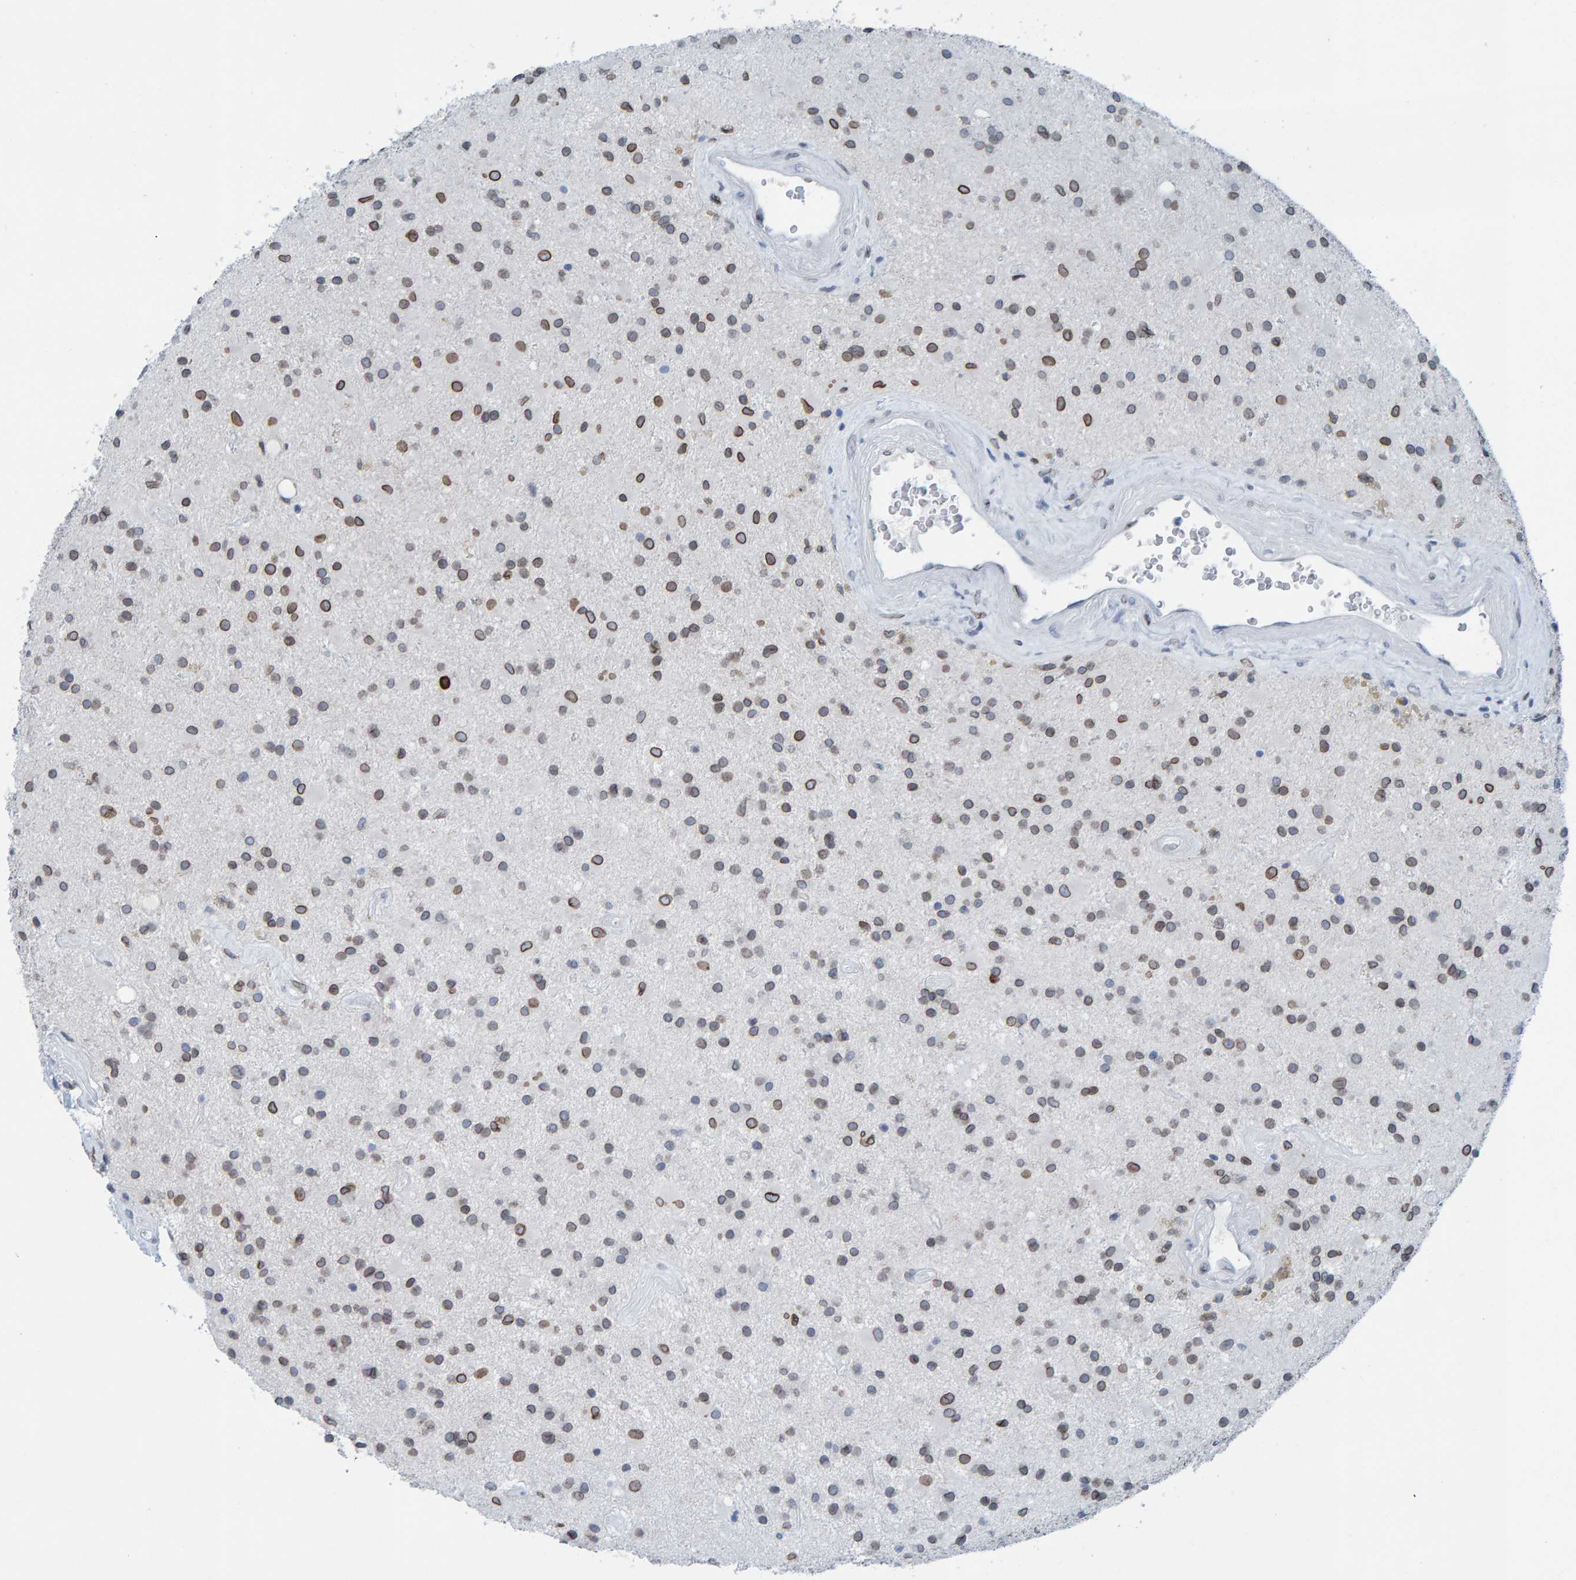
{"staining": {"intensity": "strong", "quantity": "25%-75%", "location": "cytoplasmic/membranous,nuclear"}, "tissue": "glioma", "cell_type": "Tumor cells", "image_type": "cancer", "snomed": [{"axis": "morphology", "description": "Glioma, malignant, Low grade"}, {"axis": "topography", "description": "Brain"}], "caption": "Immunohistochemistry micrograph of malignant low-grade glioma stained for a protein (brown), which reveals high levels of strong cytoplasmic/membranous and nuclear positivity in approximately 25%-75% of tumor cells.", "gene": "LMNB2", "patient": {"sex": "male", "age": 58}}